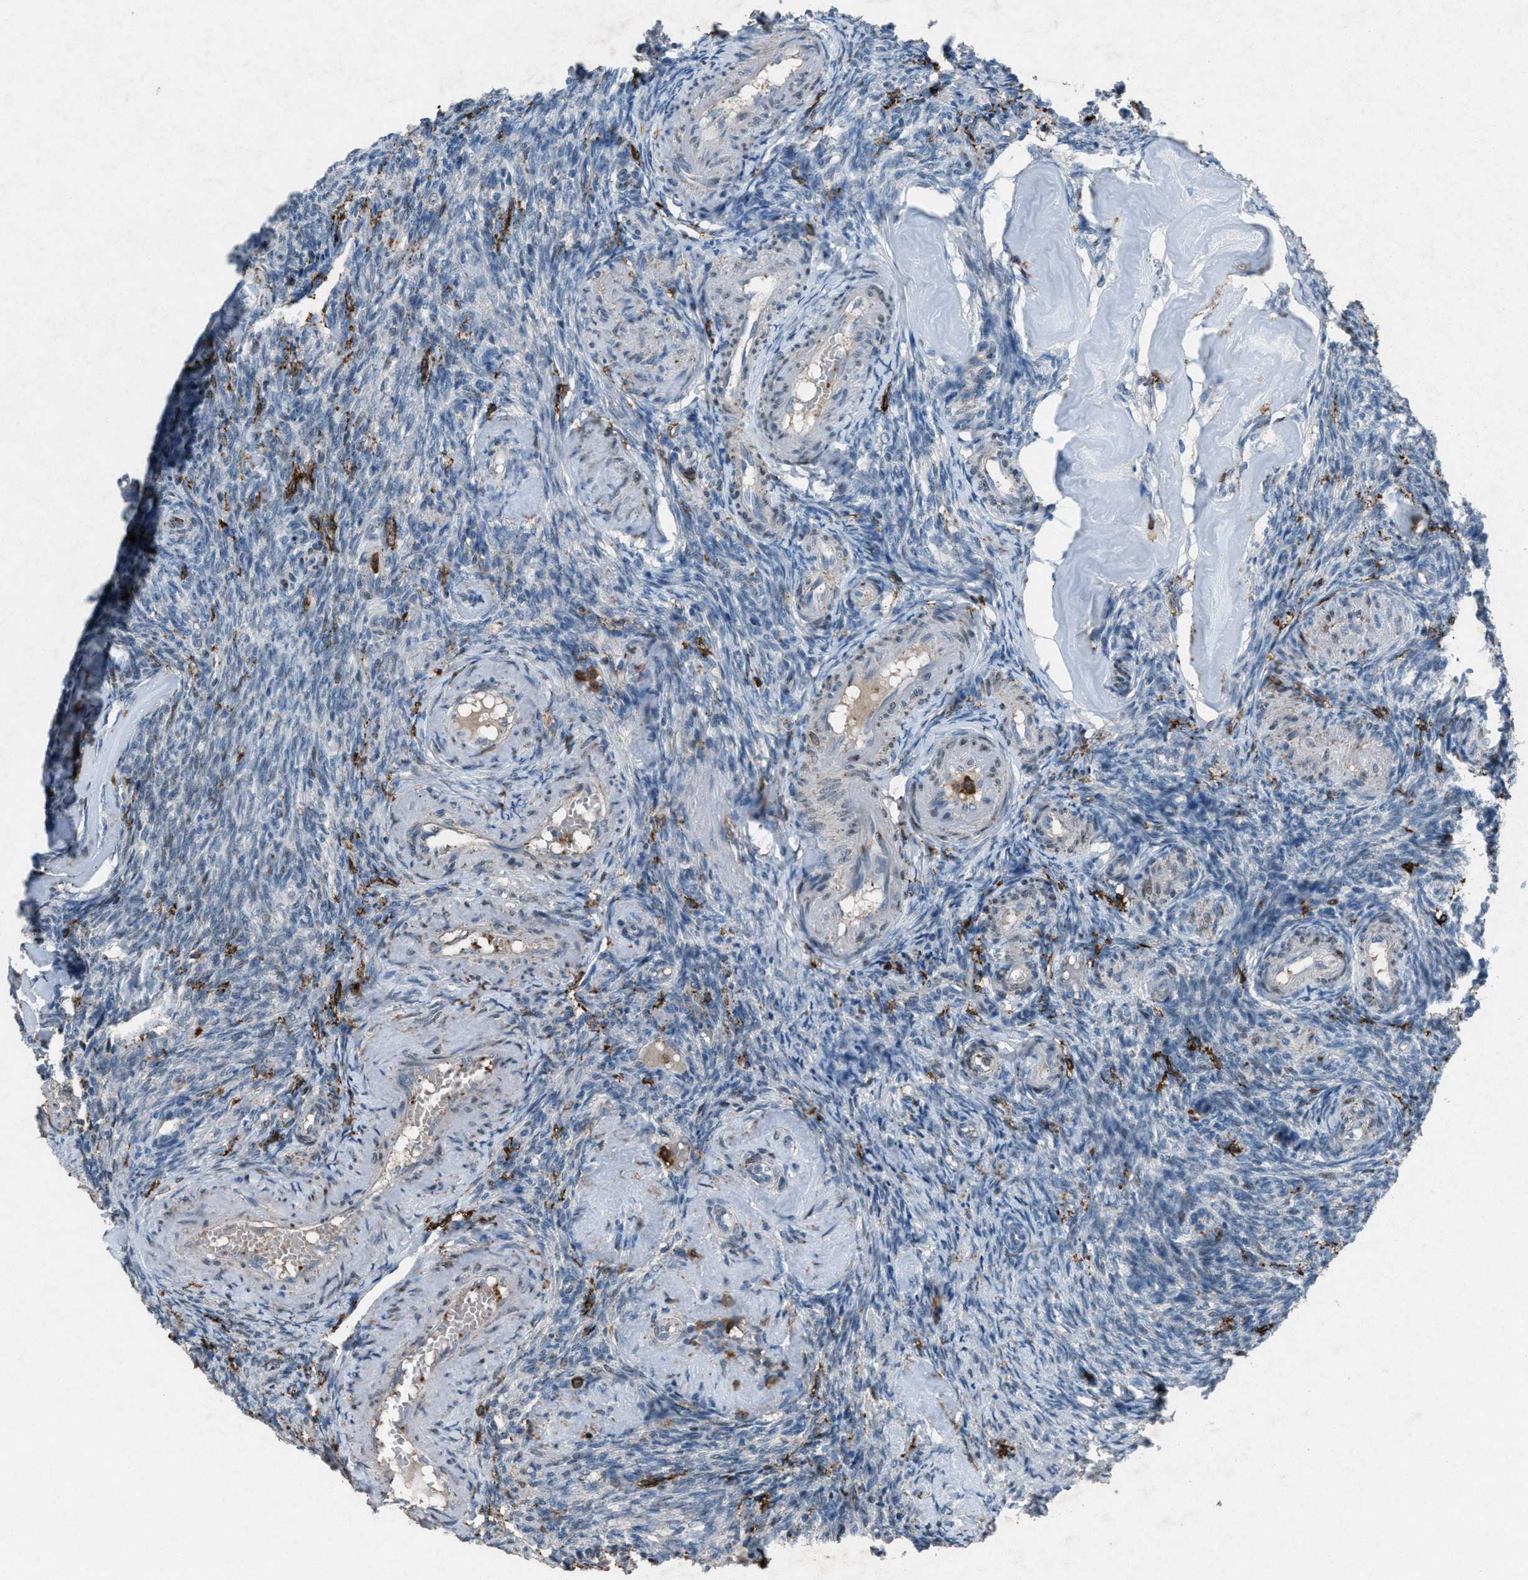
{"staining": {"intensity": "negative", "quantity": "none", "location": "none"}, "tissue": "ovary", "cell_type": "Ovarian stroma cells", "image_type": "normal", "snomed": [{"axis": "morphology", "description": "Normal tissue, NOS"}, {"axis": "topography", "description": "Ovary"}], "caption": "High power microscopy photomicrograph of an immunohistochemistry photomicrograph of normal ovary, revealing no significant staining in ovarian stroma cells. (DAB IHC, high magnification).", "gene": "FCER1G", "patient": {"sex": "female", "age": 41}}